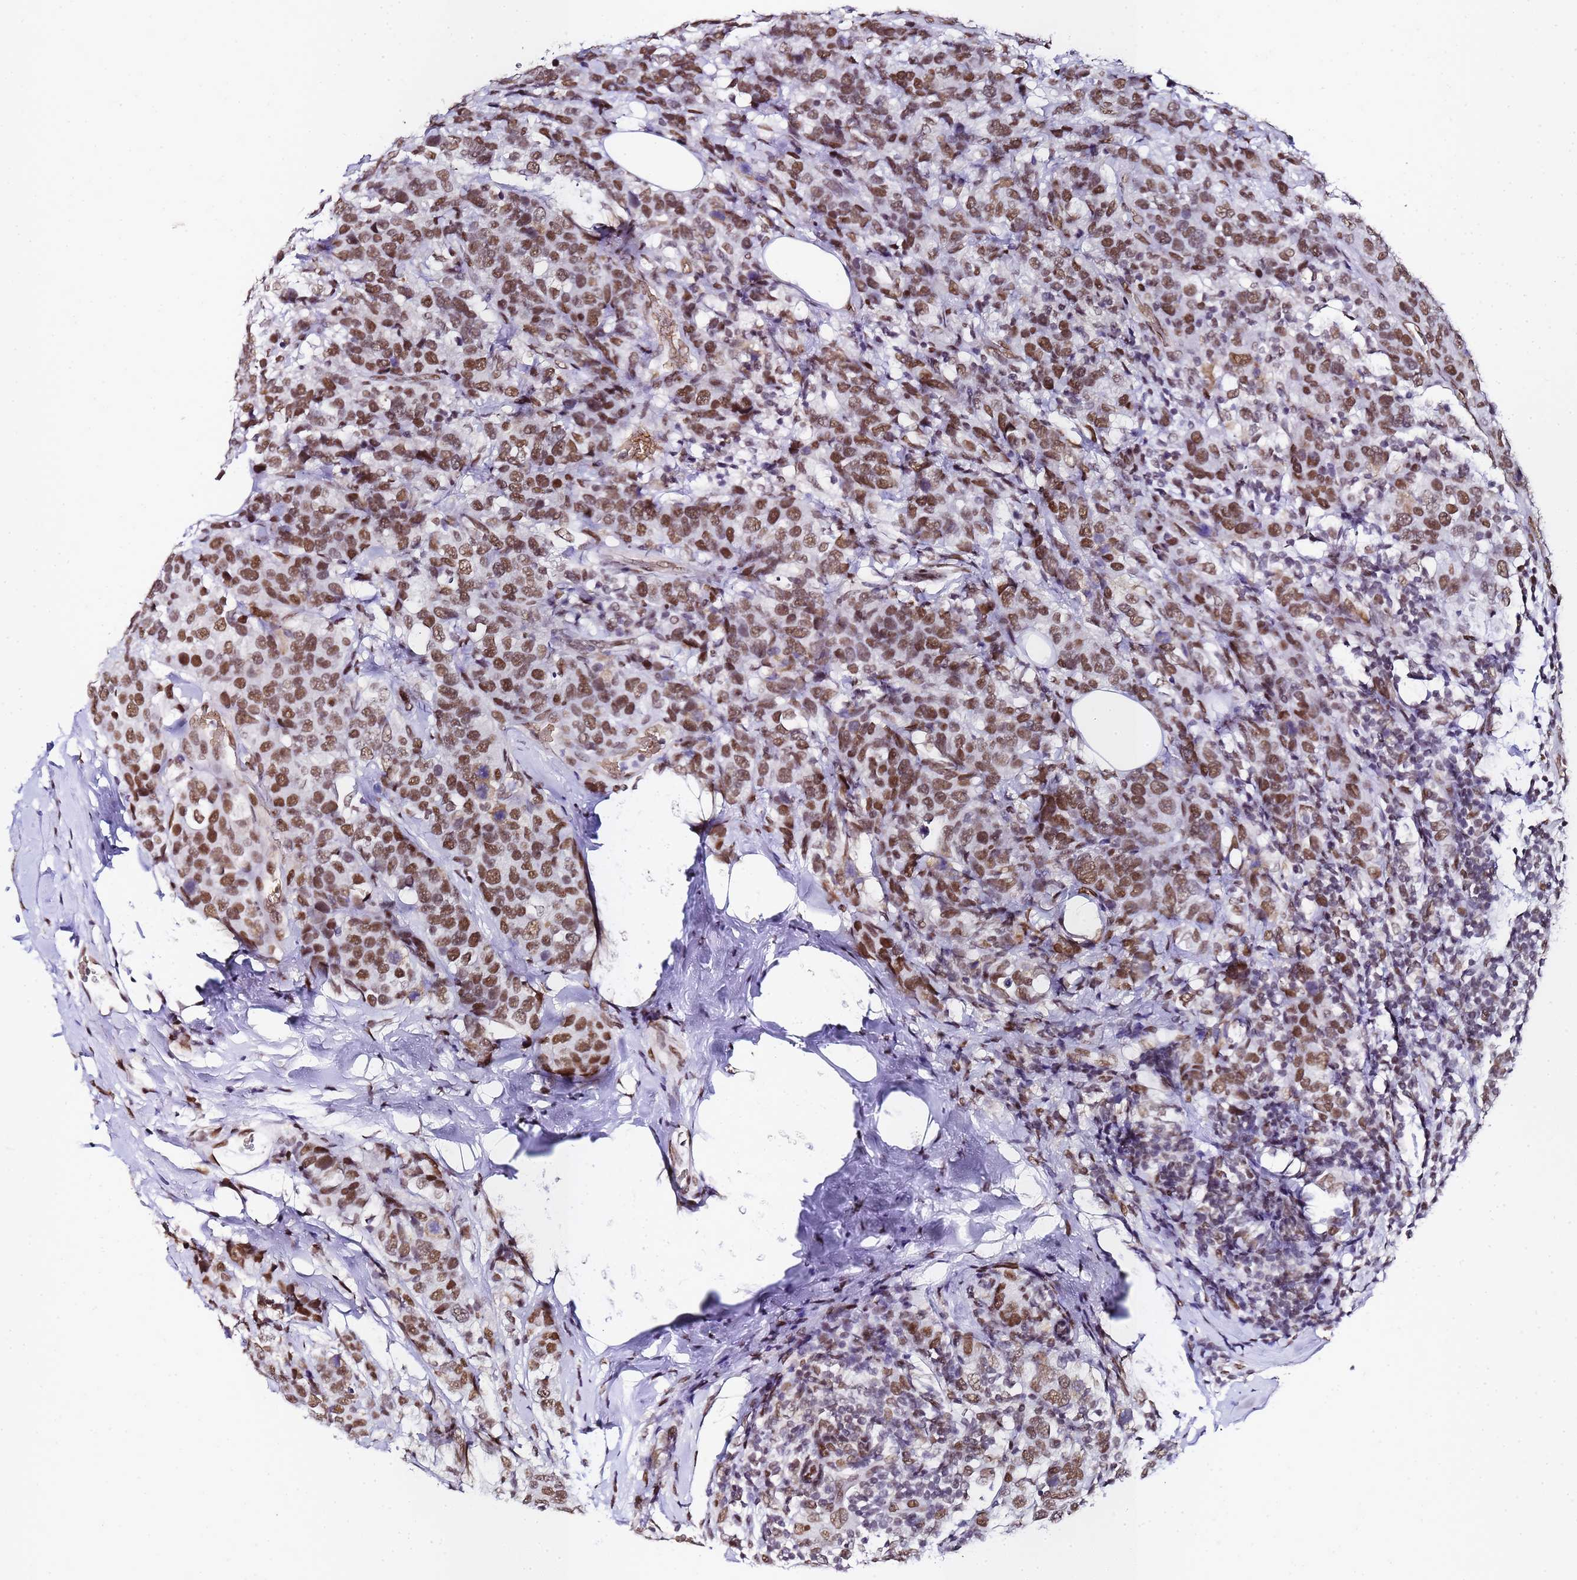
{"staining": {"intensity": "moderate", "quantity": ">75%", "location": "nuclear"}, "tissue": "breast cancer", "cell_type": "Tumor cells", "image_type": "cancer", "snomed": [{"axis": "morphology", "description": "Lobular carcinoma"}, {"axis": "topography", "description": "Breast"}], "caption": "Protein analysis of breast cancer tissue exhibits moderate nuclear positivity in about >75% of tumor cells.", "gene": "POLR1A", "patient": {"sex": "female", "age": 59}}